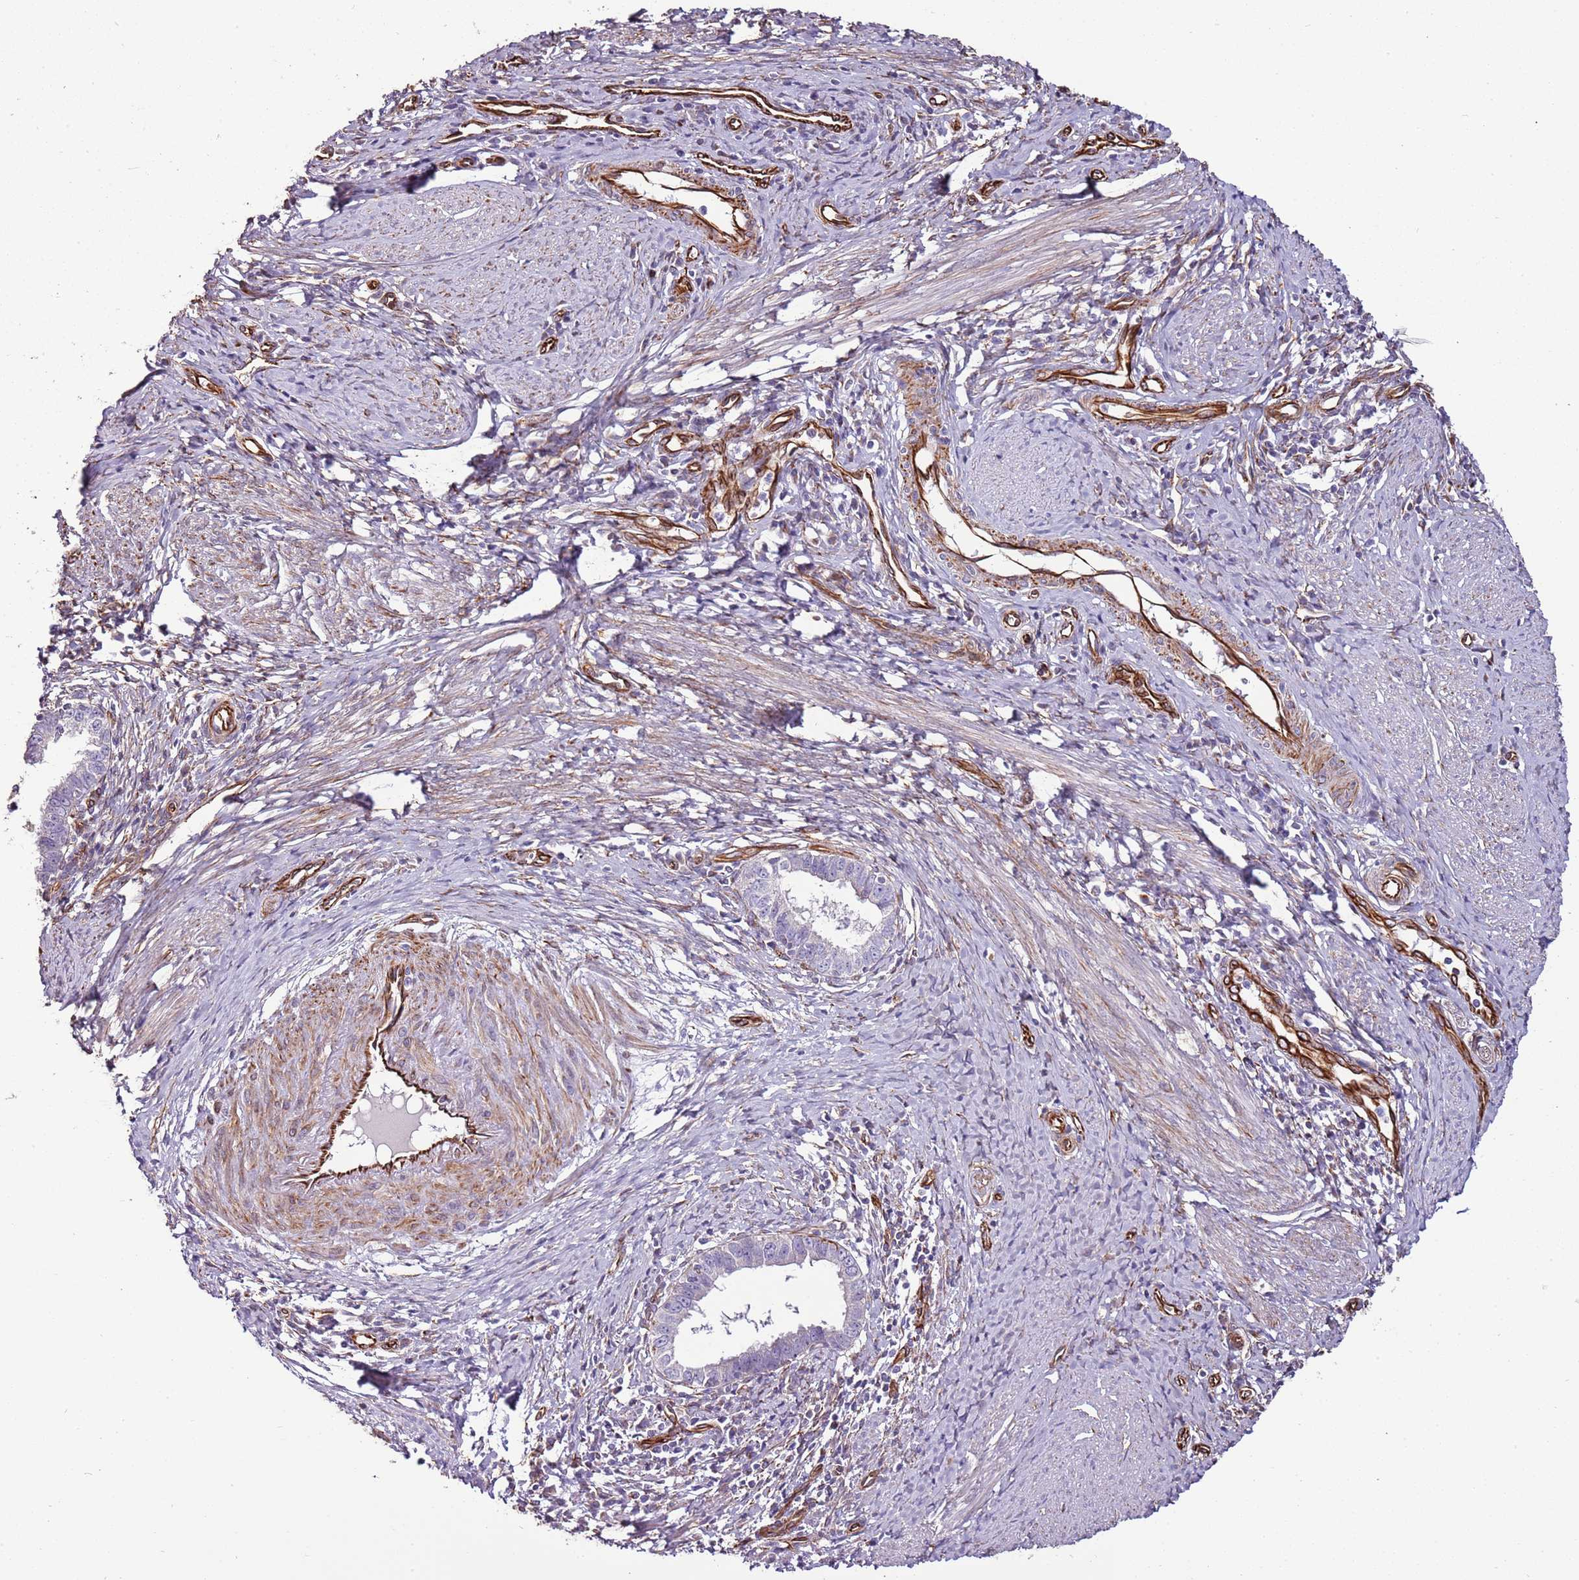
{"staining": {"intensity": "negative", "quantity": "none", "location": "none"}, "tissue": "cervical cancer", "cell_type": "Tumor cells", "image_type": "cancer", "snomed": [{"axis": "morphology", "description": "Adenocarcinoma, NOS"}, {"axis": "topography", "description": "Cervix"}], "caption": "There is no significant staining in tumor cells of cervical cancer (adenocarcinoma).", "gene": "ZNF786", "patient": {"sex": "female", "age": 36}}